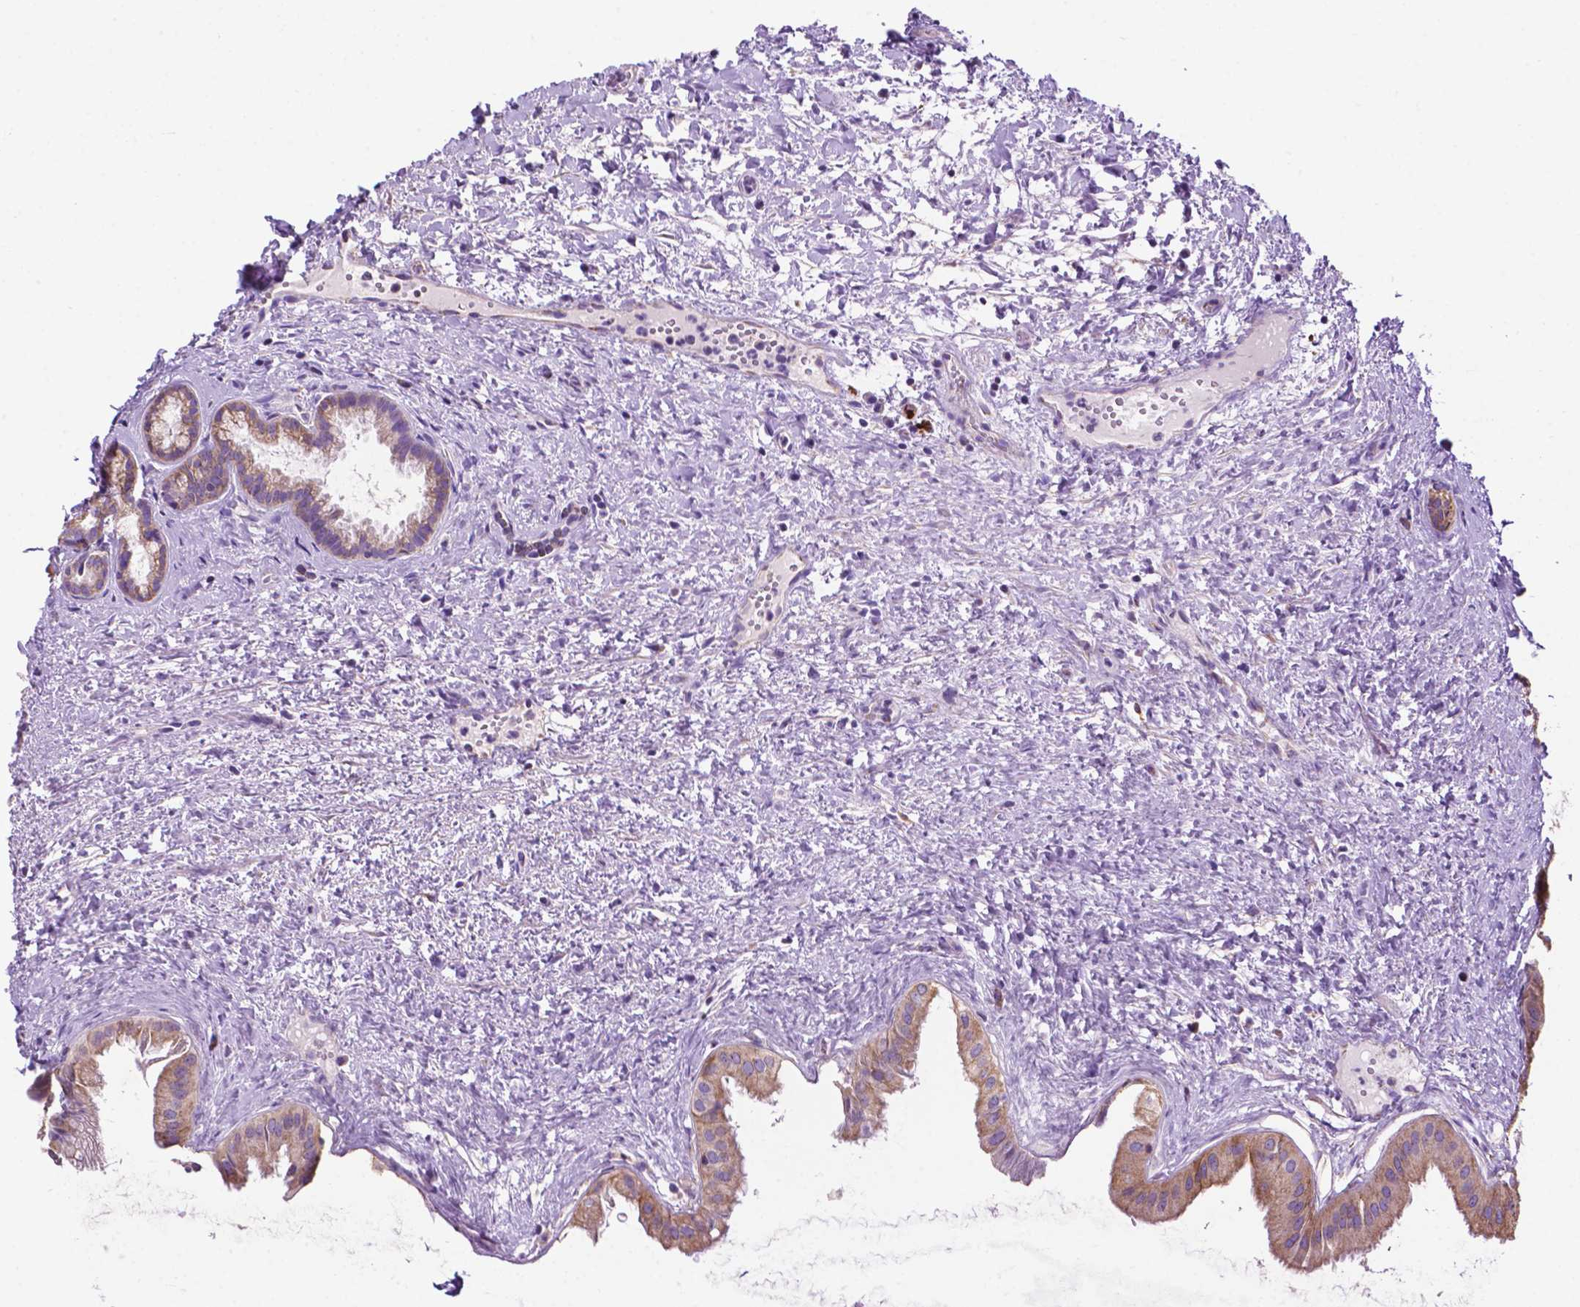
{"staining": {"intensity": "moderate", "quantity": ">75%", "location": "cytoplasmic/membranous"}, "tissue": "gallbladder", "cell_type": "Glandular cells", "image_type": "normal", "snomed": [{"axis": "morphology", "description": "Normal tissue, NOS"}, {"axis": "topography", "description": "Gallbladder"}], "caption": "Glandular cells demonstrate moderate cytoplasmic/membranous expression in about >75% of cells in unremarkable gallbladder.", "gene": "PHYHIP", "patient": {"sex": "male", "age": 70}}